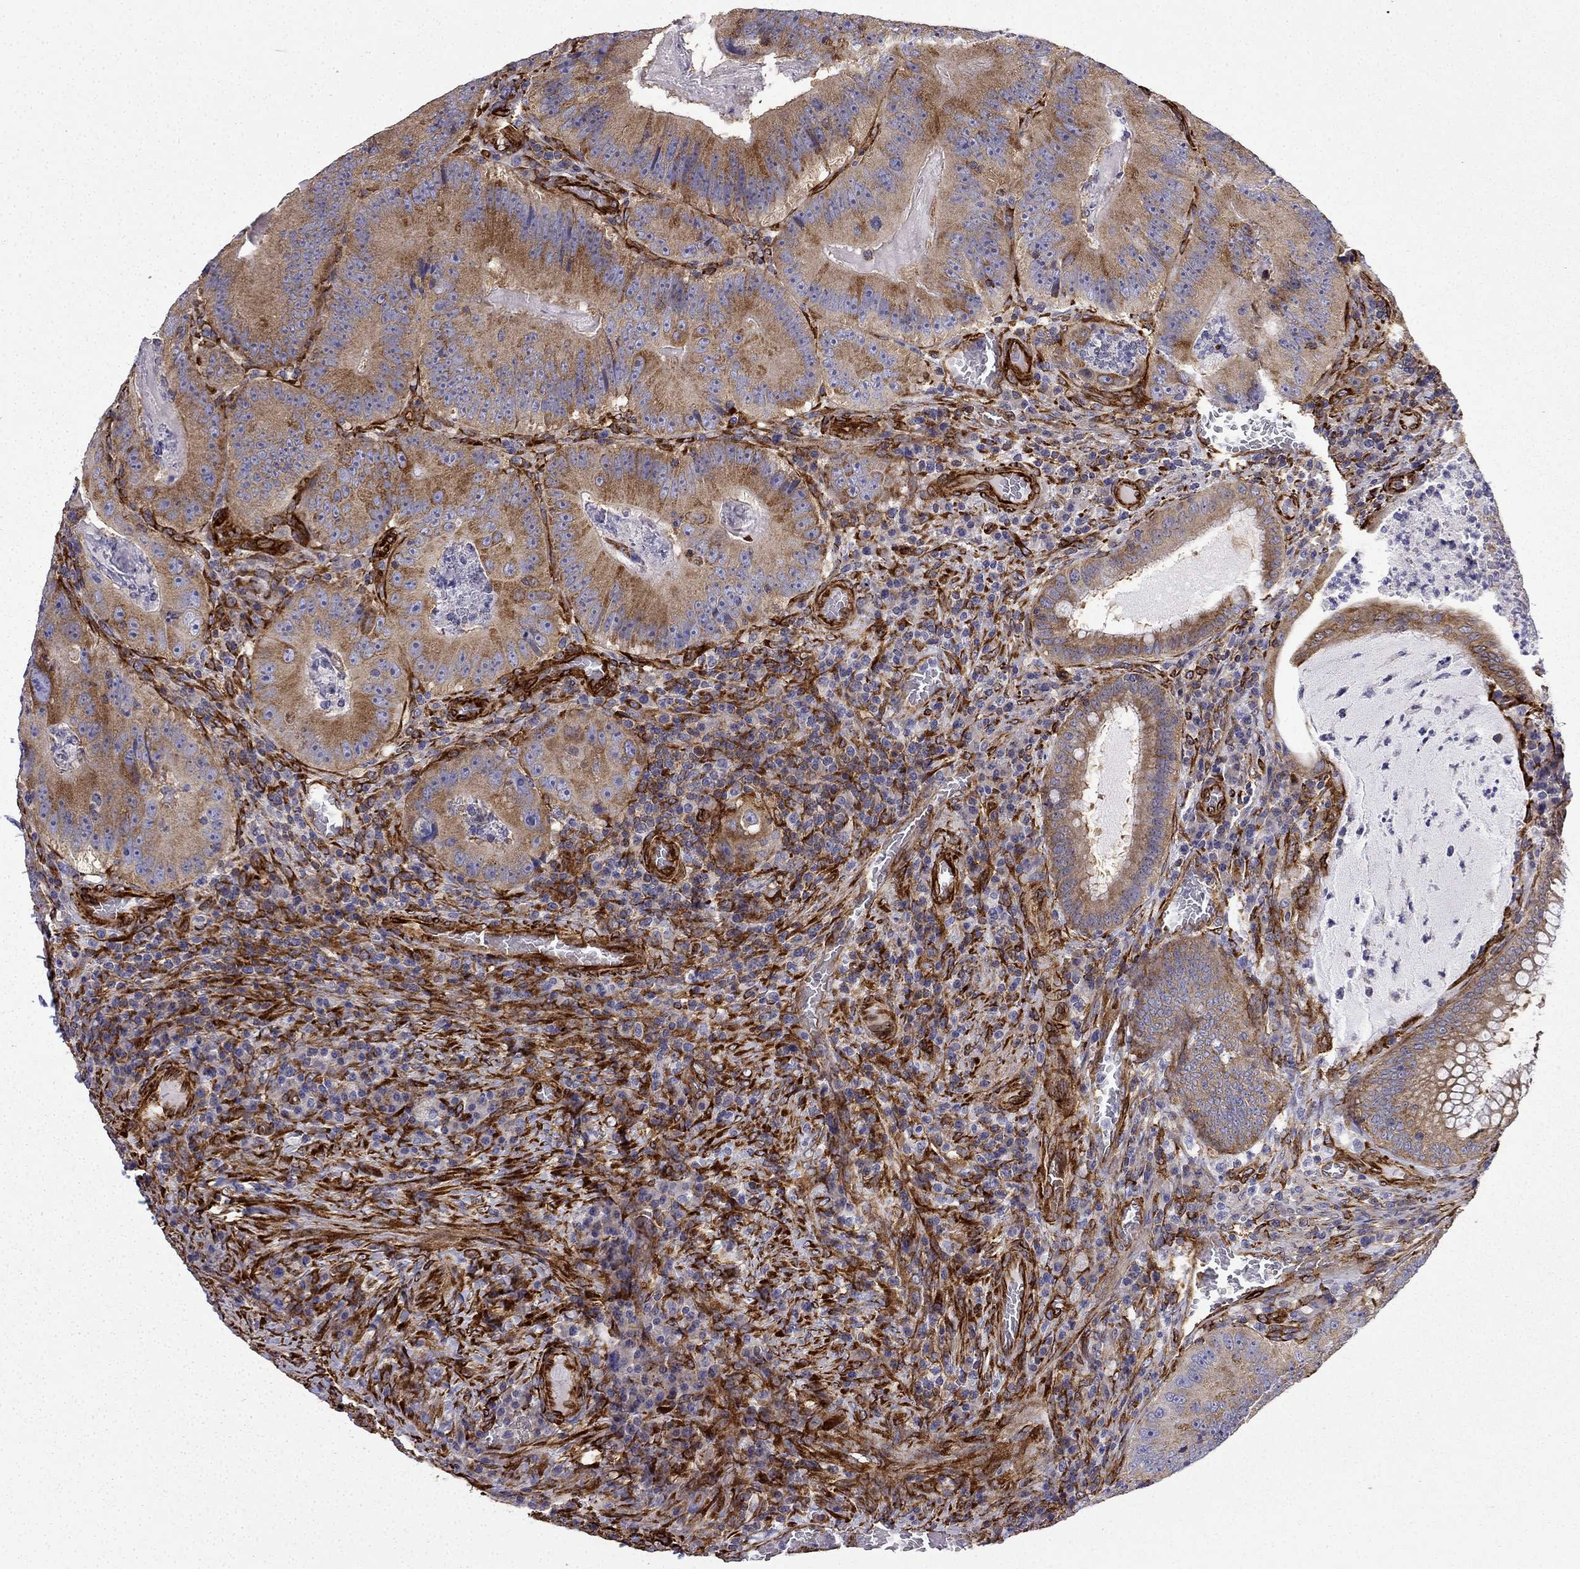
{"staining": {"intensity": "strong", "quantity": ">75%", "location": "cytoplasmic/membranous"}, "tissue": "colorectal cancer", "cell_type": "Tumor cells", "image_type": "cancer", "snomed": [{"axis": "morphology", "description": "Adenocarcinoma, NOS"}, {"axis": "topography", "description": "Colon"}], "caption": "Immunohistochemical staining of colorectal adenocarcinoma exhibits strong cytoplasmic/membranous protein positivity in approximately >75% of tumor cells.", "gene": "MAP4", "patient": {"sex": "female", "age": 86}}